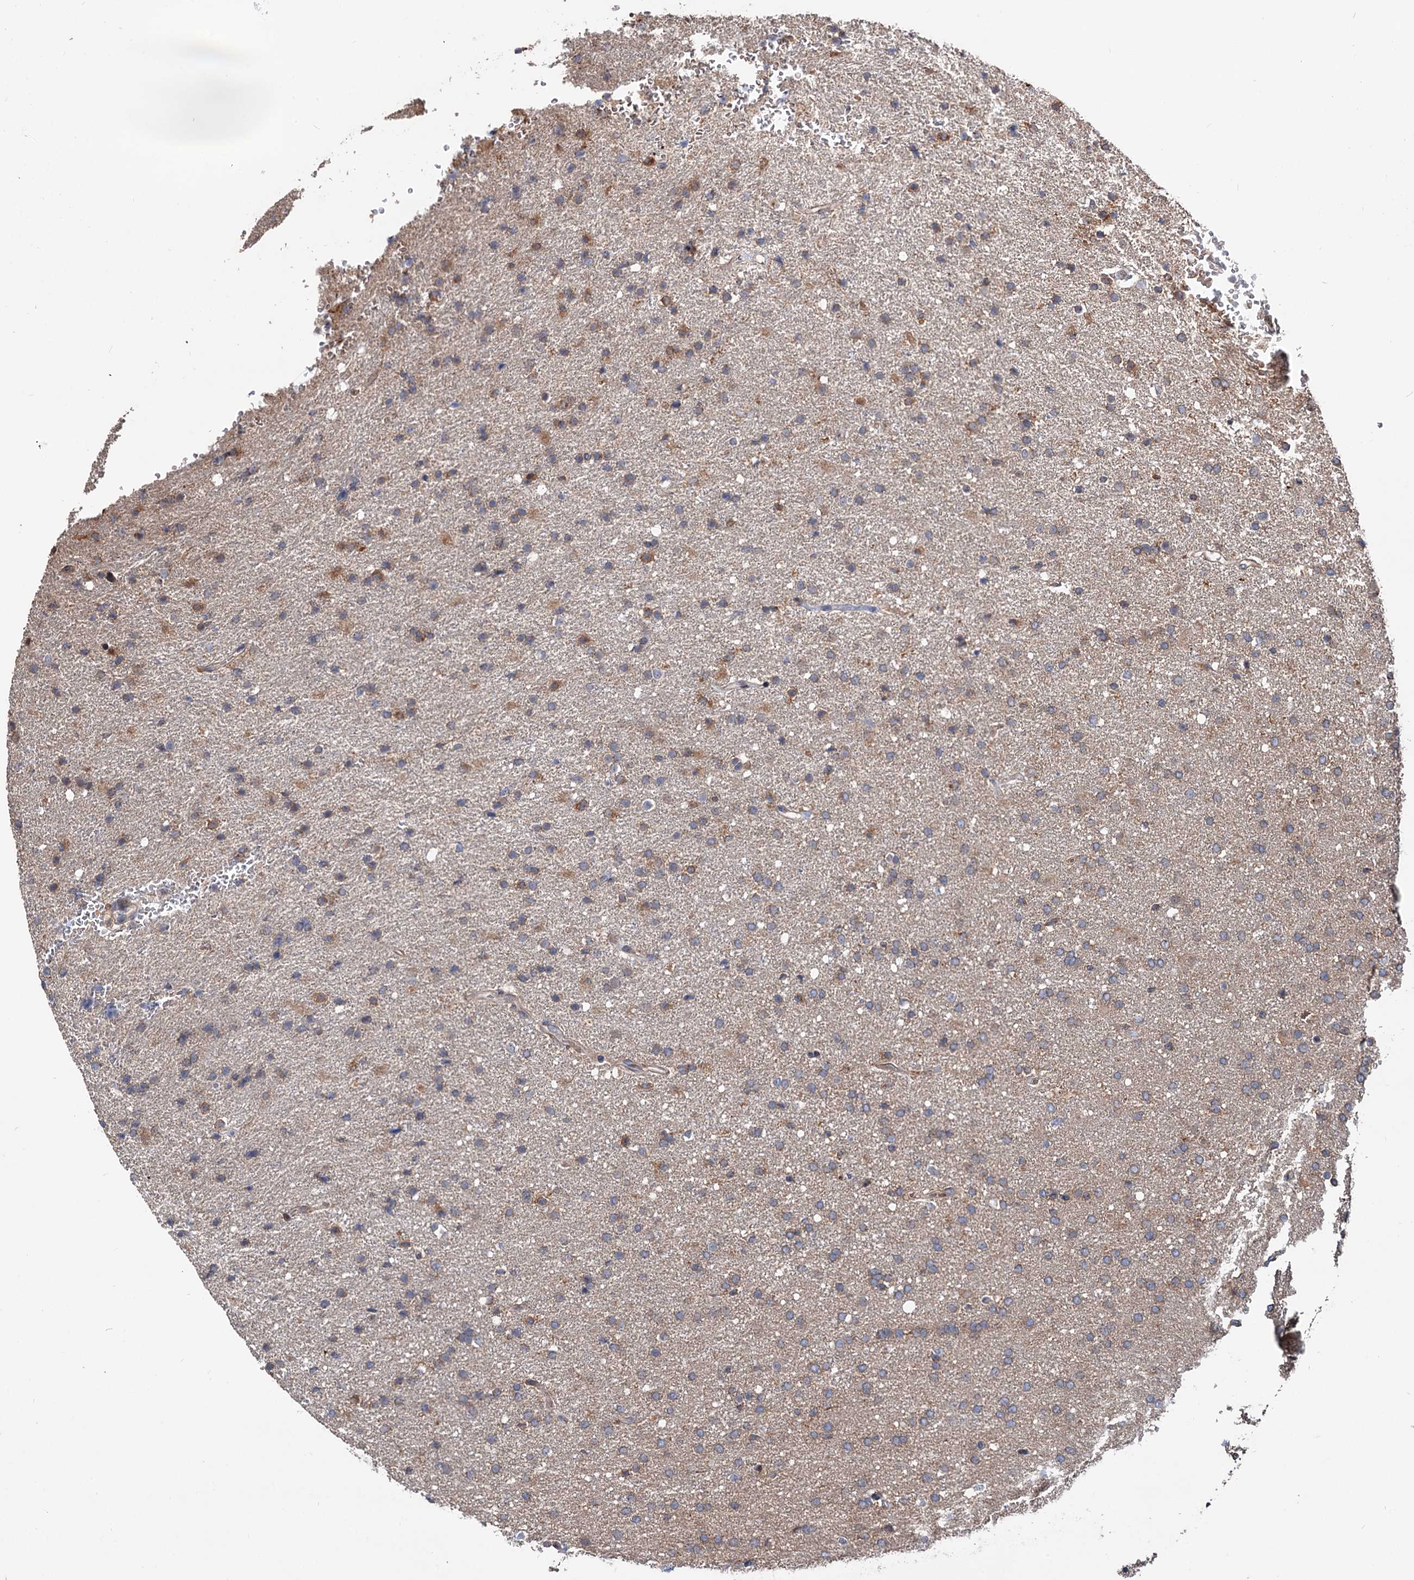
{"staining": {"intensity": "moderate", "quantity": "25%-75%", "location": "cytoplasmic/membranous"}, "tissue": "glioma", "cell_type": "Tumor cells", "image_type": "cancer", "snomed": [{"axis": "morphology", "description": "Glioma, malignant, High grade"}, {"axis": "topography", "description": "Brain"}], "caption": "Immunohistochemistry (DAB (3,3'-diaminobenzidine)) staining of glioma exhibits moderate cytoplasmic/membranous protein expression in about 25%-75% of tumor cells. (DAB (3,3'-diaminobenzidine) = brown stain, brightfield microscopy at high magnification).", "gene": "RNF111", "patient": {"sex": "male", "age": 72}}